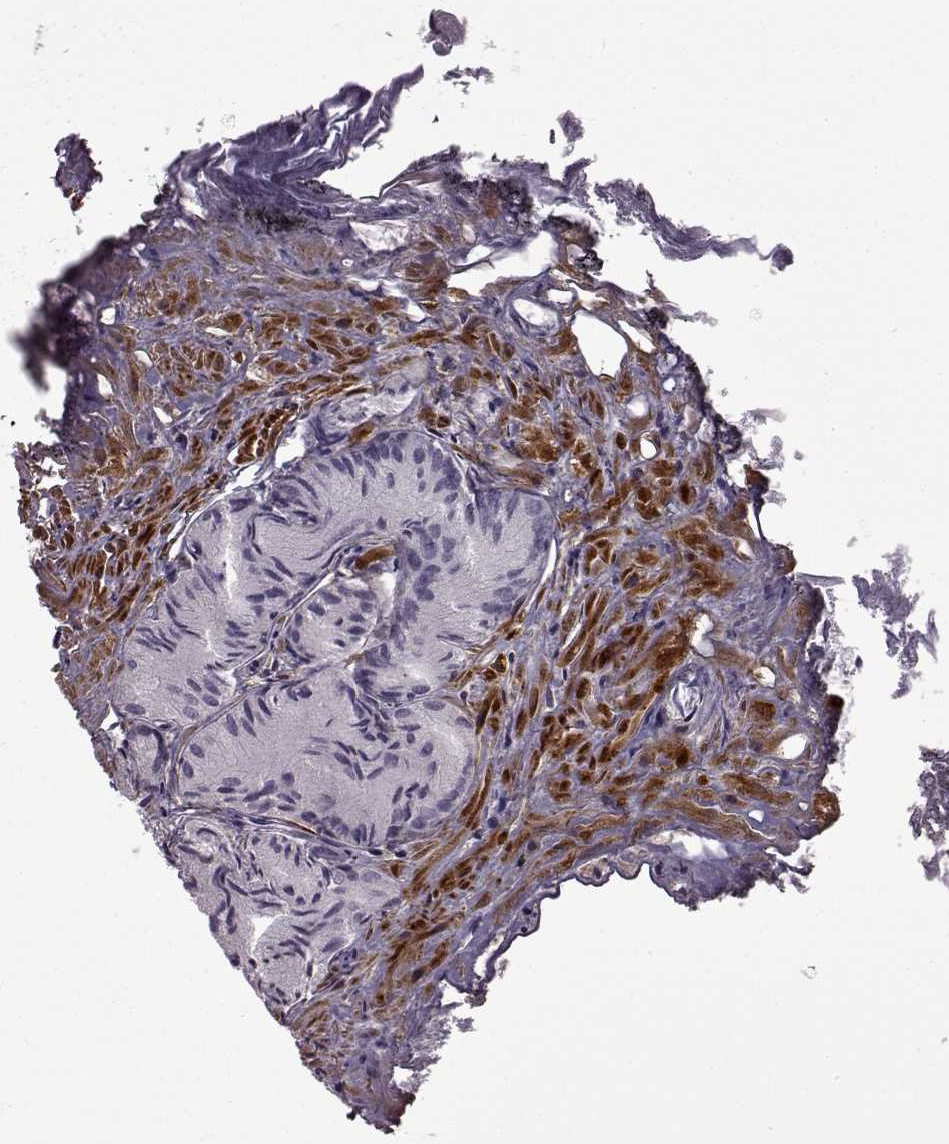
{"staining": {"intensity": "negative", "quantity": "none", "location": "none"}, "tissue": "prostate cancer", "cell_type": "Tumor cells", "image_type": "cancer", "snomed": [{"axis": "morphology", "description": "Adenocarcinoma, High grade"}, {"axis": "topography", "description": "Prostate"}], "caption": "High magnification brightfield microscopy of adenocarcinoma (high-grade) (prostate) stained with DAB (3,3'-diaminobenzidine) (brown) and counterstained with hematoxylin (blue): tumor cells show no significant staining.", "gene": "SYNPO2", "patient": {"sex": "male", "age": 81}}